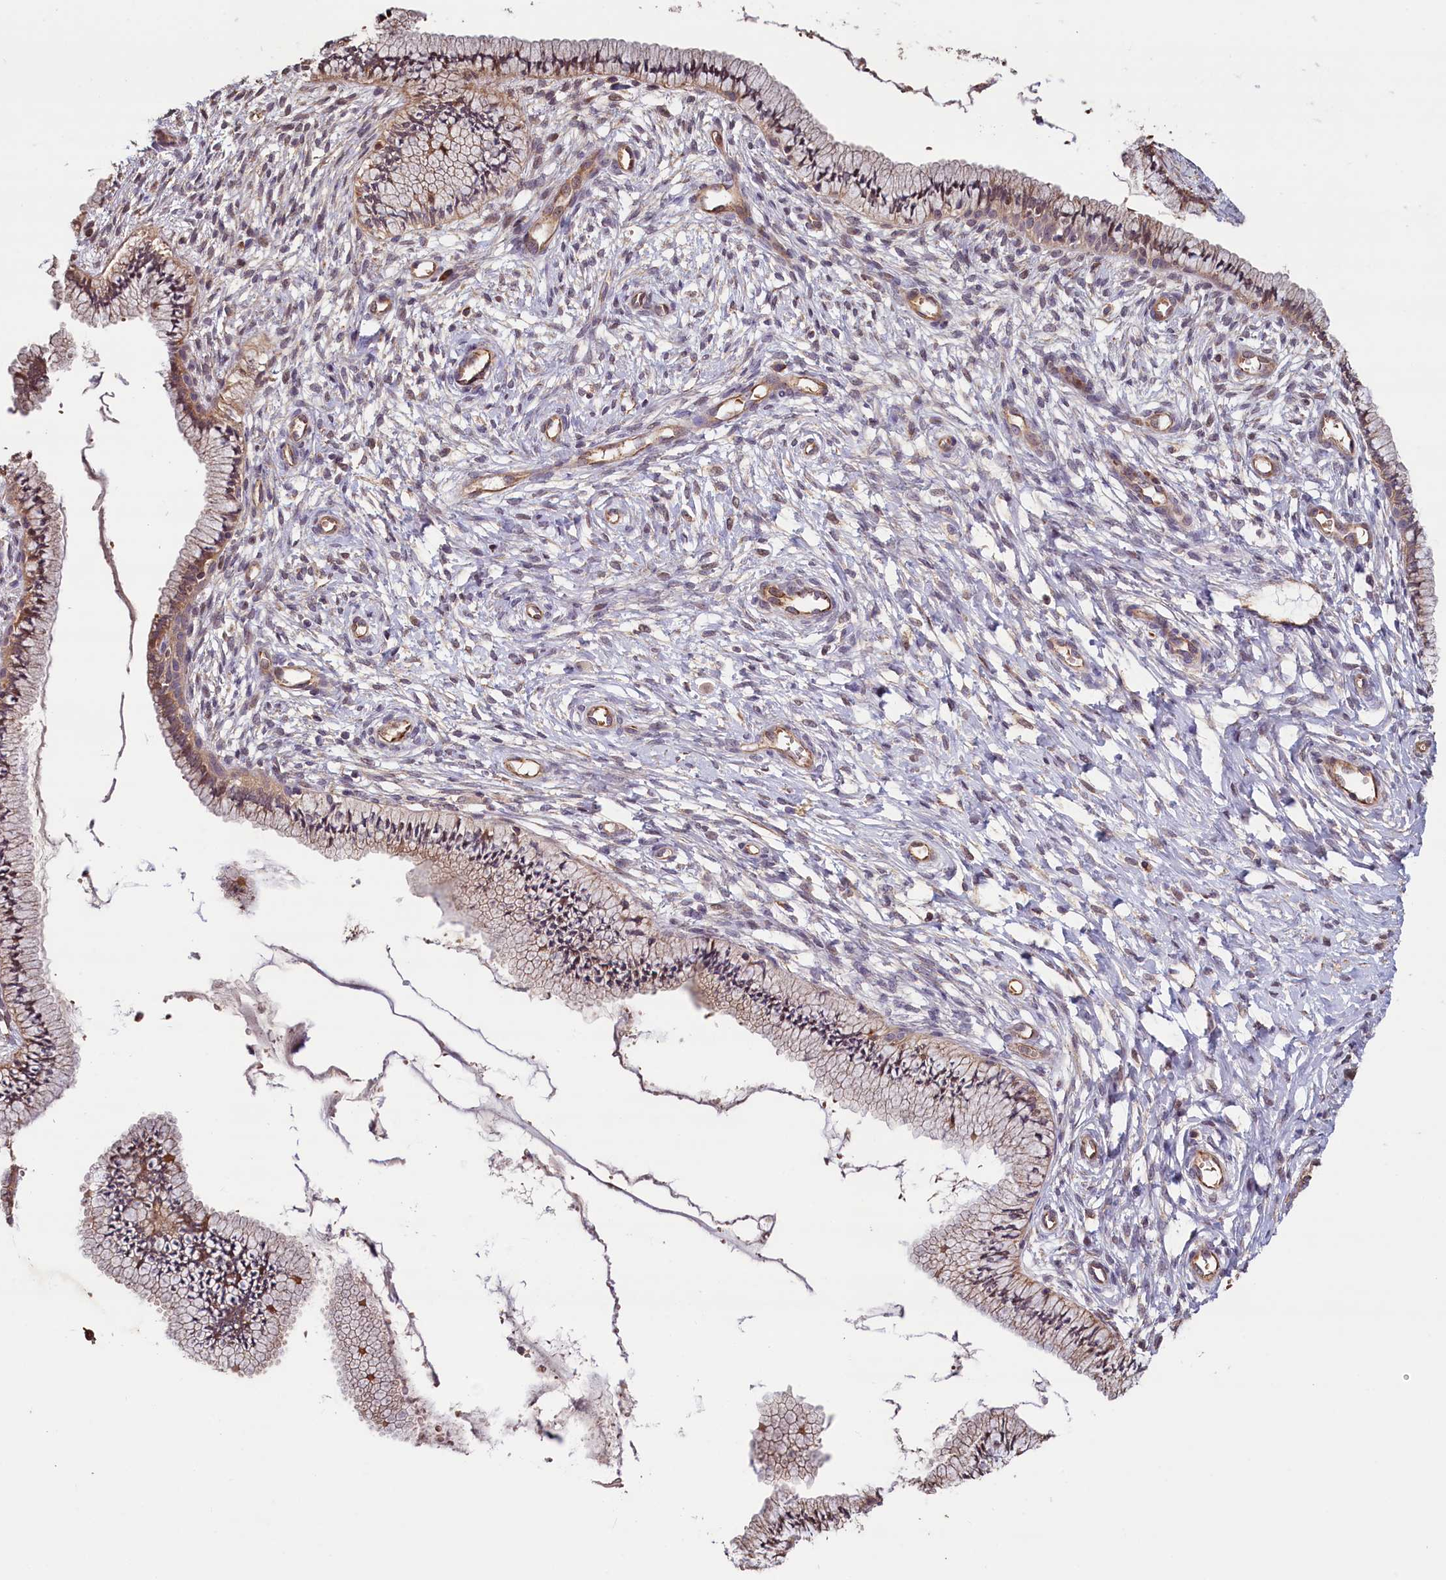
{"staining": {"intensity": "weak", "quantity": ">75%", "location": "cytoplasmic/membranous"}, "tissue": "cervix", "cell_type": "Glandular cells", "image_type": "normal", "snomed": [{"axis": "morphology", "description": "Normal tissue, NOS"}, {"axis": "topography", "description": "Cervix"}], "caption": "The micrograph displays staining of benign cervix, revealing weak cytoplasmic/membranous protein positivity (brown color) within glandular cells. The staining was performed using DAB (3,3'-diaminobenzidine) to visualize the protein expression in brown, while the nuclei were stained in blue with hematoxylin (Magnification: 20x).", "gene": "ACSBG1", "patient": {"sex": "female", "age": 36}}